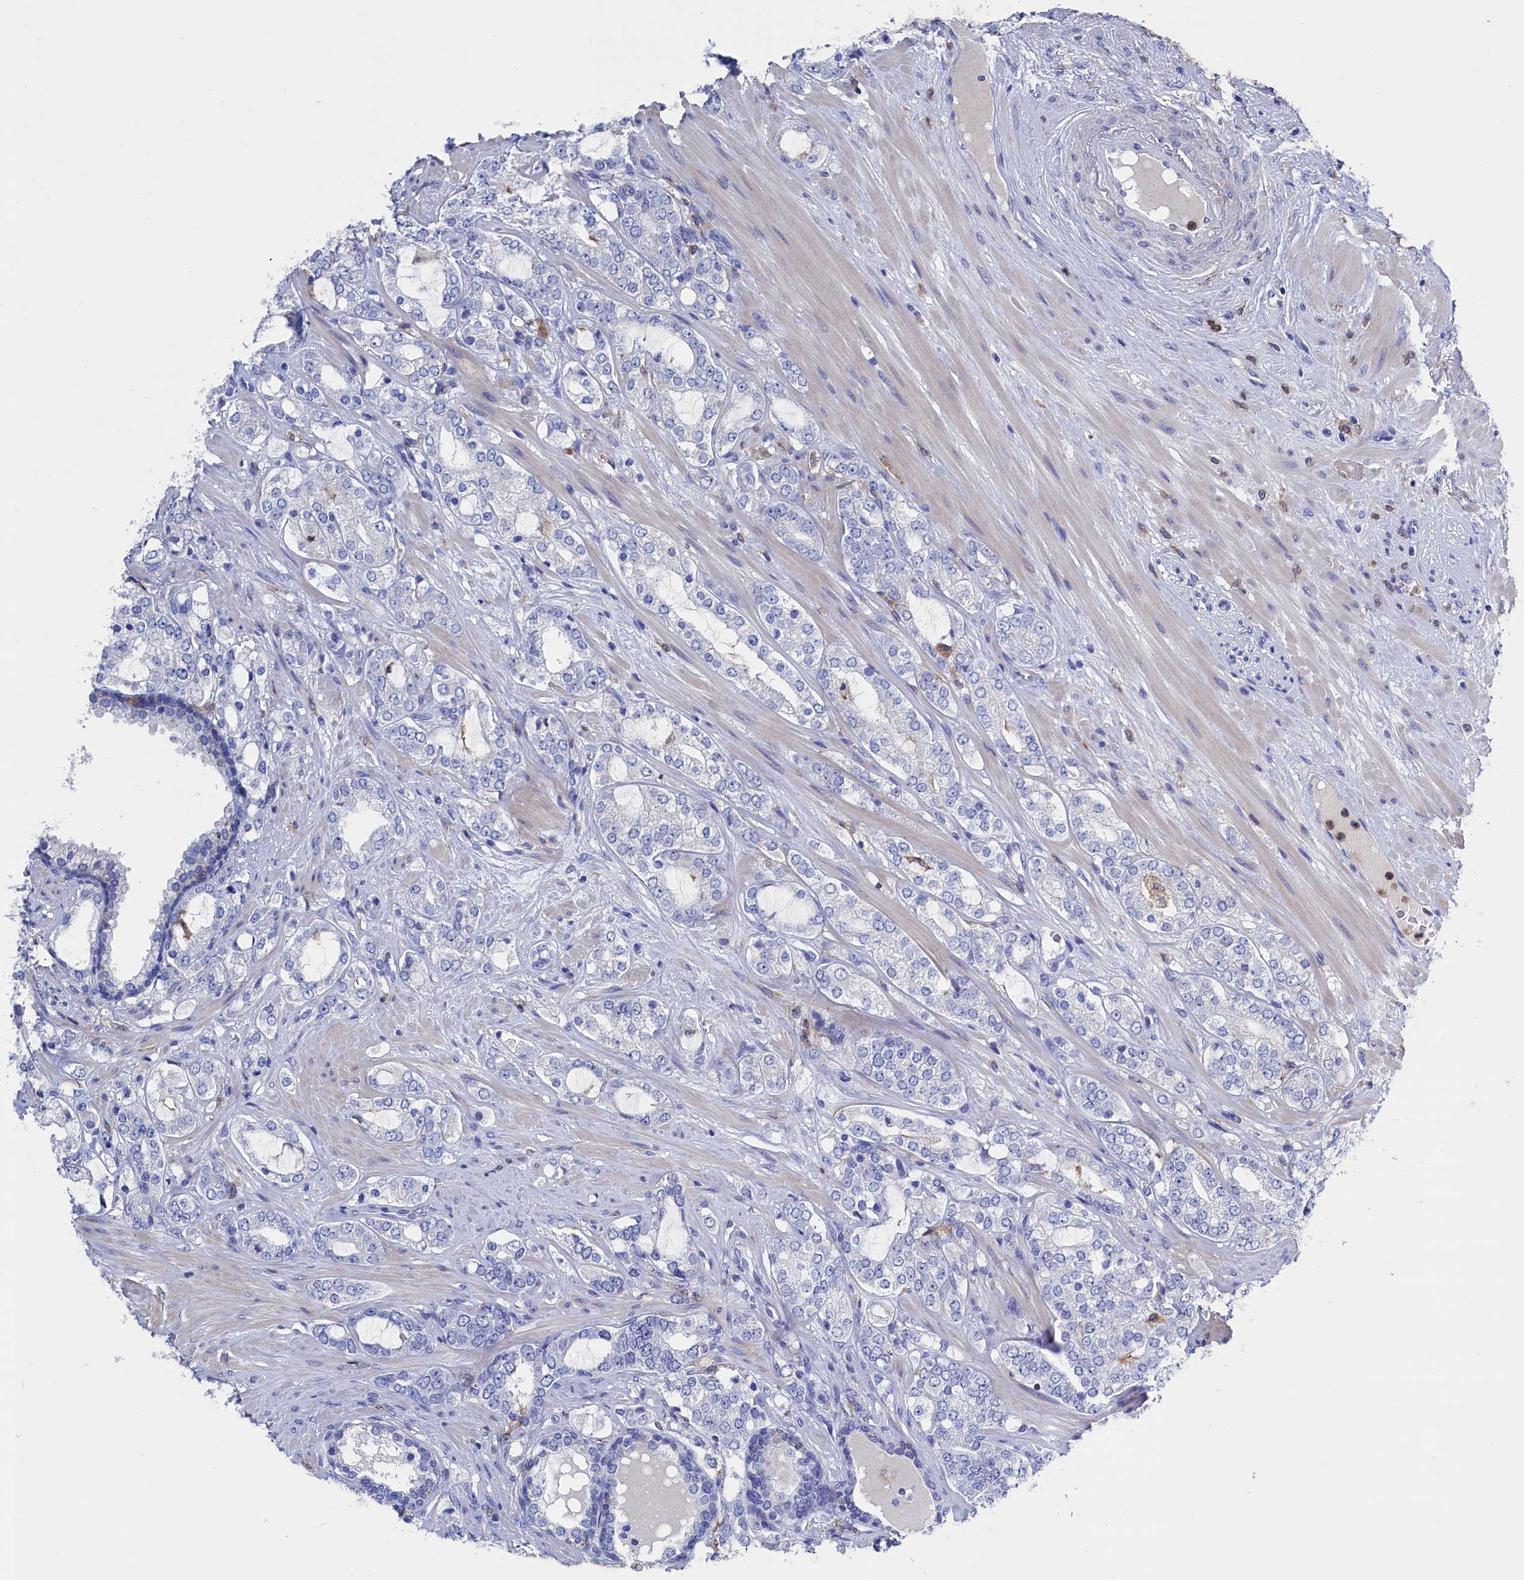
{"staining": {"intensity": "negative", "quantity": "none", "location": "none"}, "tissue": "prostate cancer", "cell_type": "Tumor cells", "image_type": "cancer", "snomed": [{"axis": "morphology", "description": "Adenocarcinoma, High grade"}, {"axis": "topography", "description": "Prostate"}], "caption": "The micrograph shows no significant expression in tumor cells of prostate cancer (adenocarcinoma (high-grade)).", "gene": "TYROBP", "patient": {"sex": "male", "age": 64}}